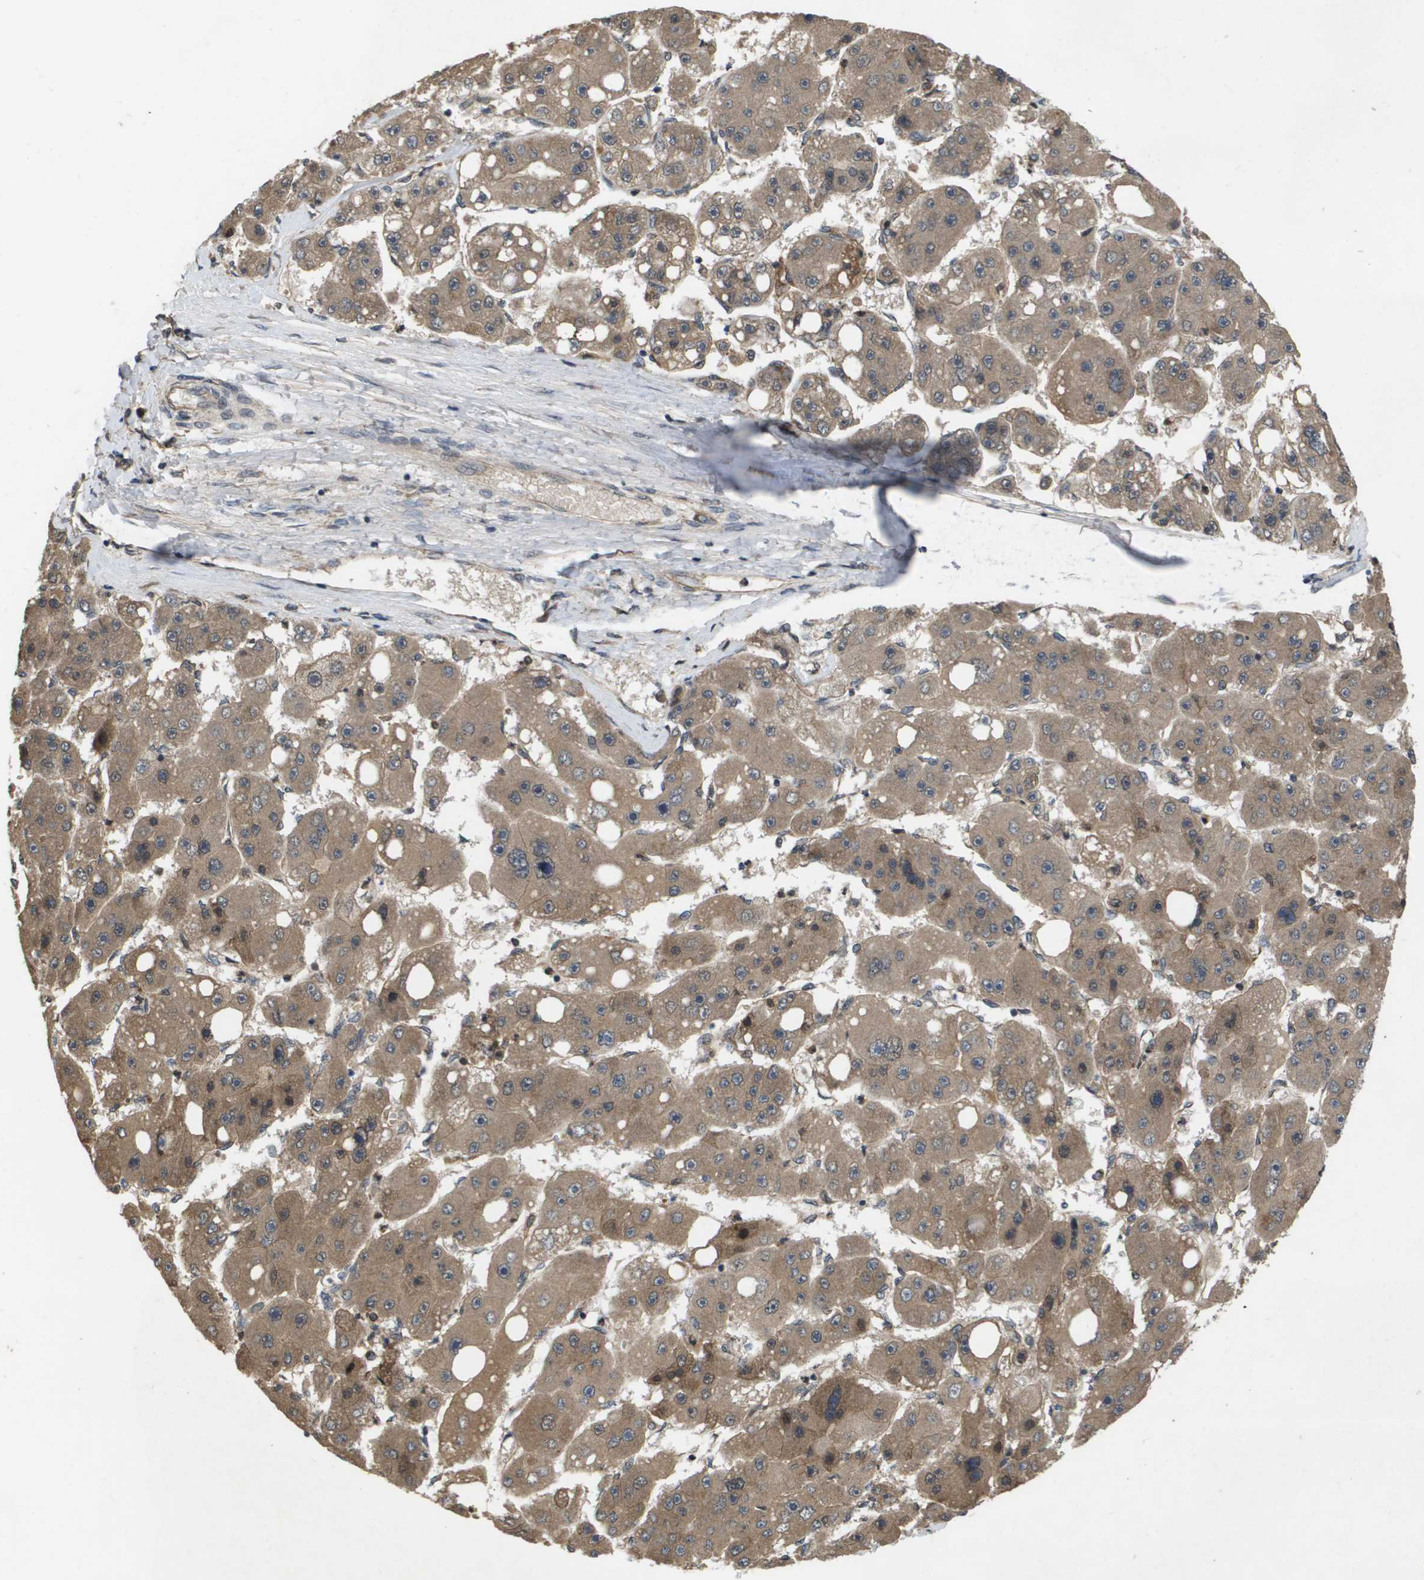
{"staining": {"intensity": "weak", "quantity": ">75%", "location": "cytoplasmic/membranous"}, "tissue": "liver cancer", "cell_type": "Tumor cells", "image_type": "cancer", "snomed": [{"axis": "morphology", "description": "Carcinoma, Hepatocellular, NOS"}, {"axis": "topography", "description": "Liver"}], "caption": "The photomicrograph shows staining of liver hepatocellular carcinoma, revealing weak cytoplasmic/membranous protein staining (brown color) within tumor cells. (DAB (3,3'-diaminobenzidine) IHC, brown staining for protein, blue staining for nuclei).", "gene": "SPTLC1", "patient": {"sex": "female", "age": 61}}